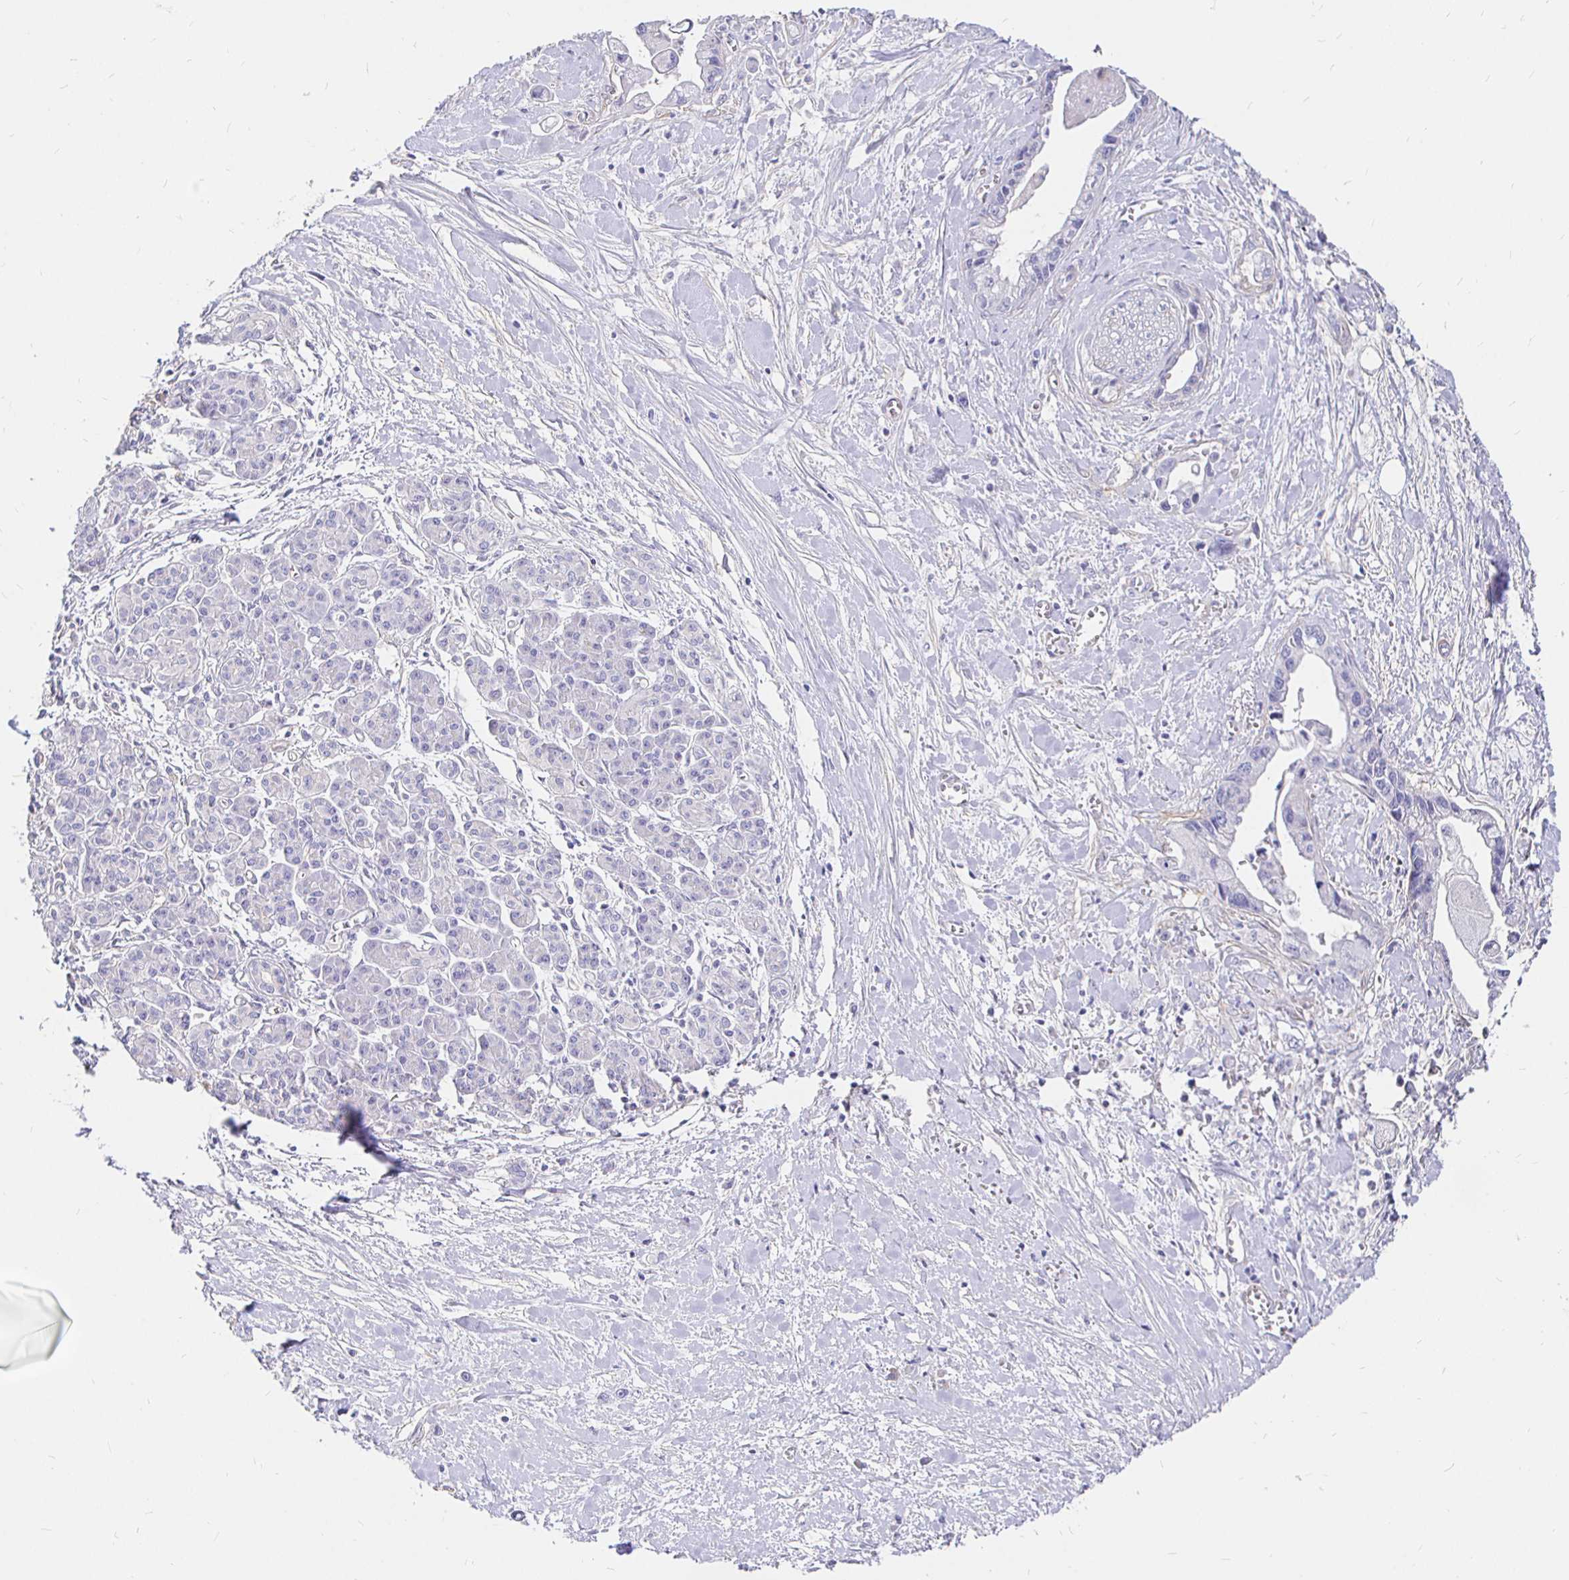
{"staining": {"intensity": "negative", "quantity": "none", "location": "none"}, "tissue": "pancreatic cancer", "cell_type": "Tumor cells", "image_type": "cancer", "snomed": [{"axis": "morphology", "description": "Adenocarcinoma, NOS"}, {"axis": "topography", "description": "Pancreas"}], "caption": "High power microscopy photomicrograph of an immunohistochemistry (IHC) histopathology image of pancreatic adenocarcinoma, revealing no significant staining in tumor cells.", "gene": "PALM2AKAP2", "patient": {"sex": "male", "age": 61}}